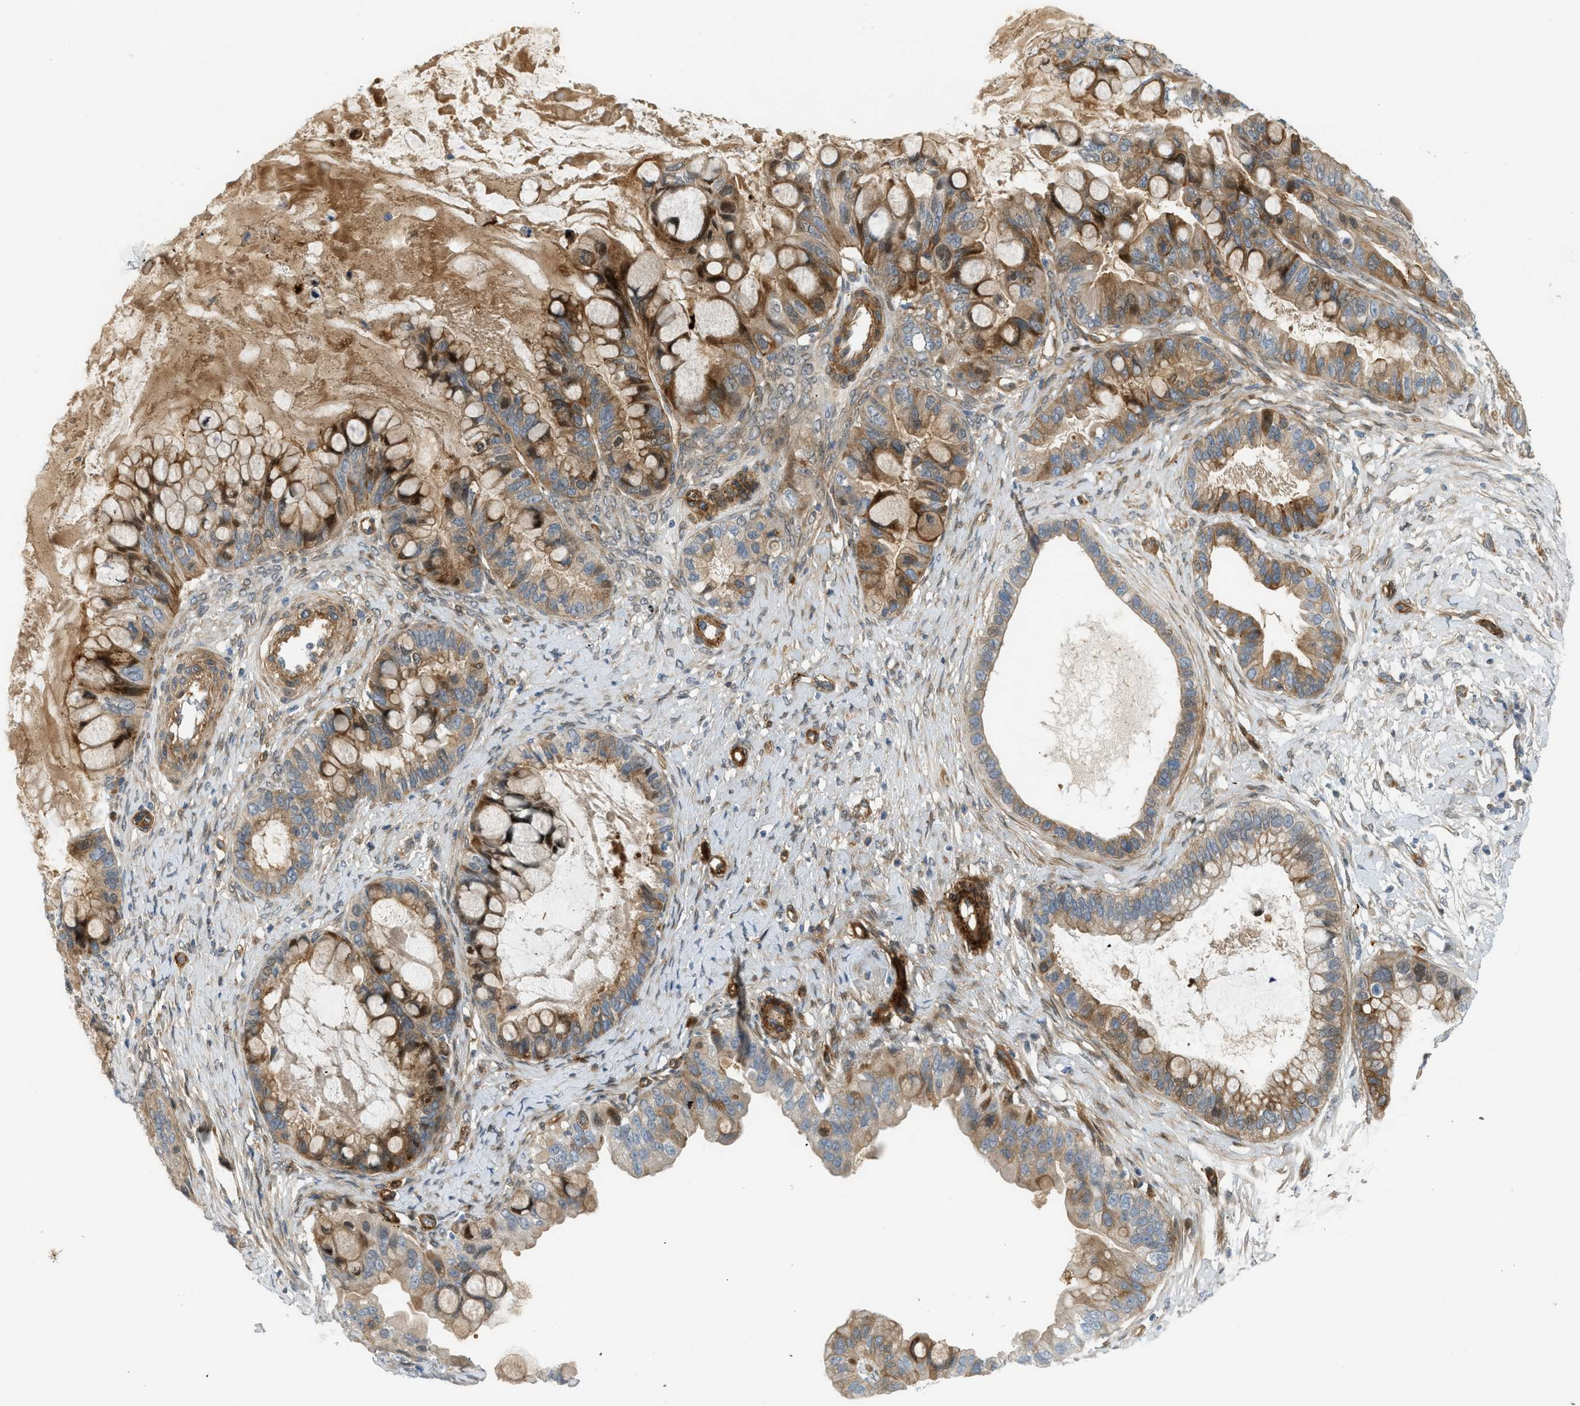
{"staining": {"intensity": "moderate", "quantity": ">75%", "location": "cytoplasmic/membranous"}, "tissue": "ovarian cancer", "cell_type": "Tumor cells", "image_type": "cancer", "snomed": [{"axis": "morphology", "description": "Cystadenocarcinoma, mucinous, NOS"}, {"axis": "topography", "description": "Ovary"}], "caption": "Human ovarian cancer stained with a protein marker shows moderate staining in tumor cells.", "gene": "EDNRA", "patient": {"sex": "female", "age": 80}}